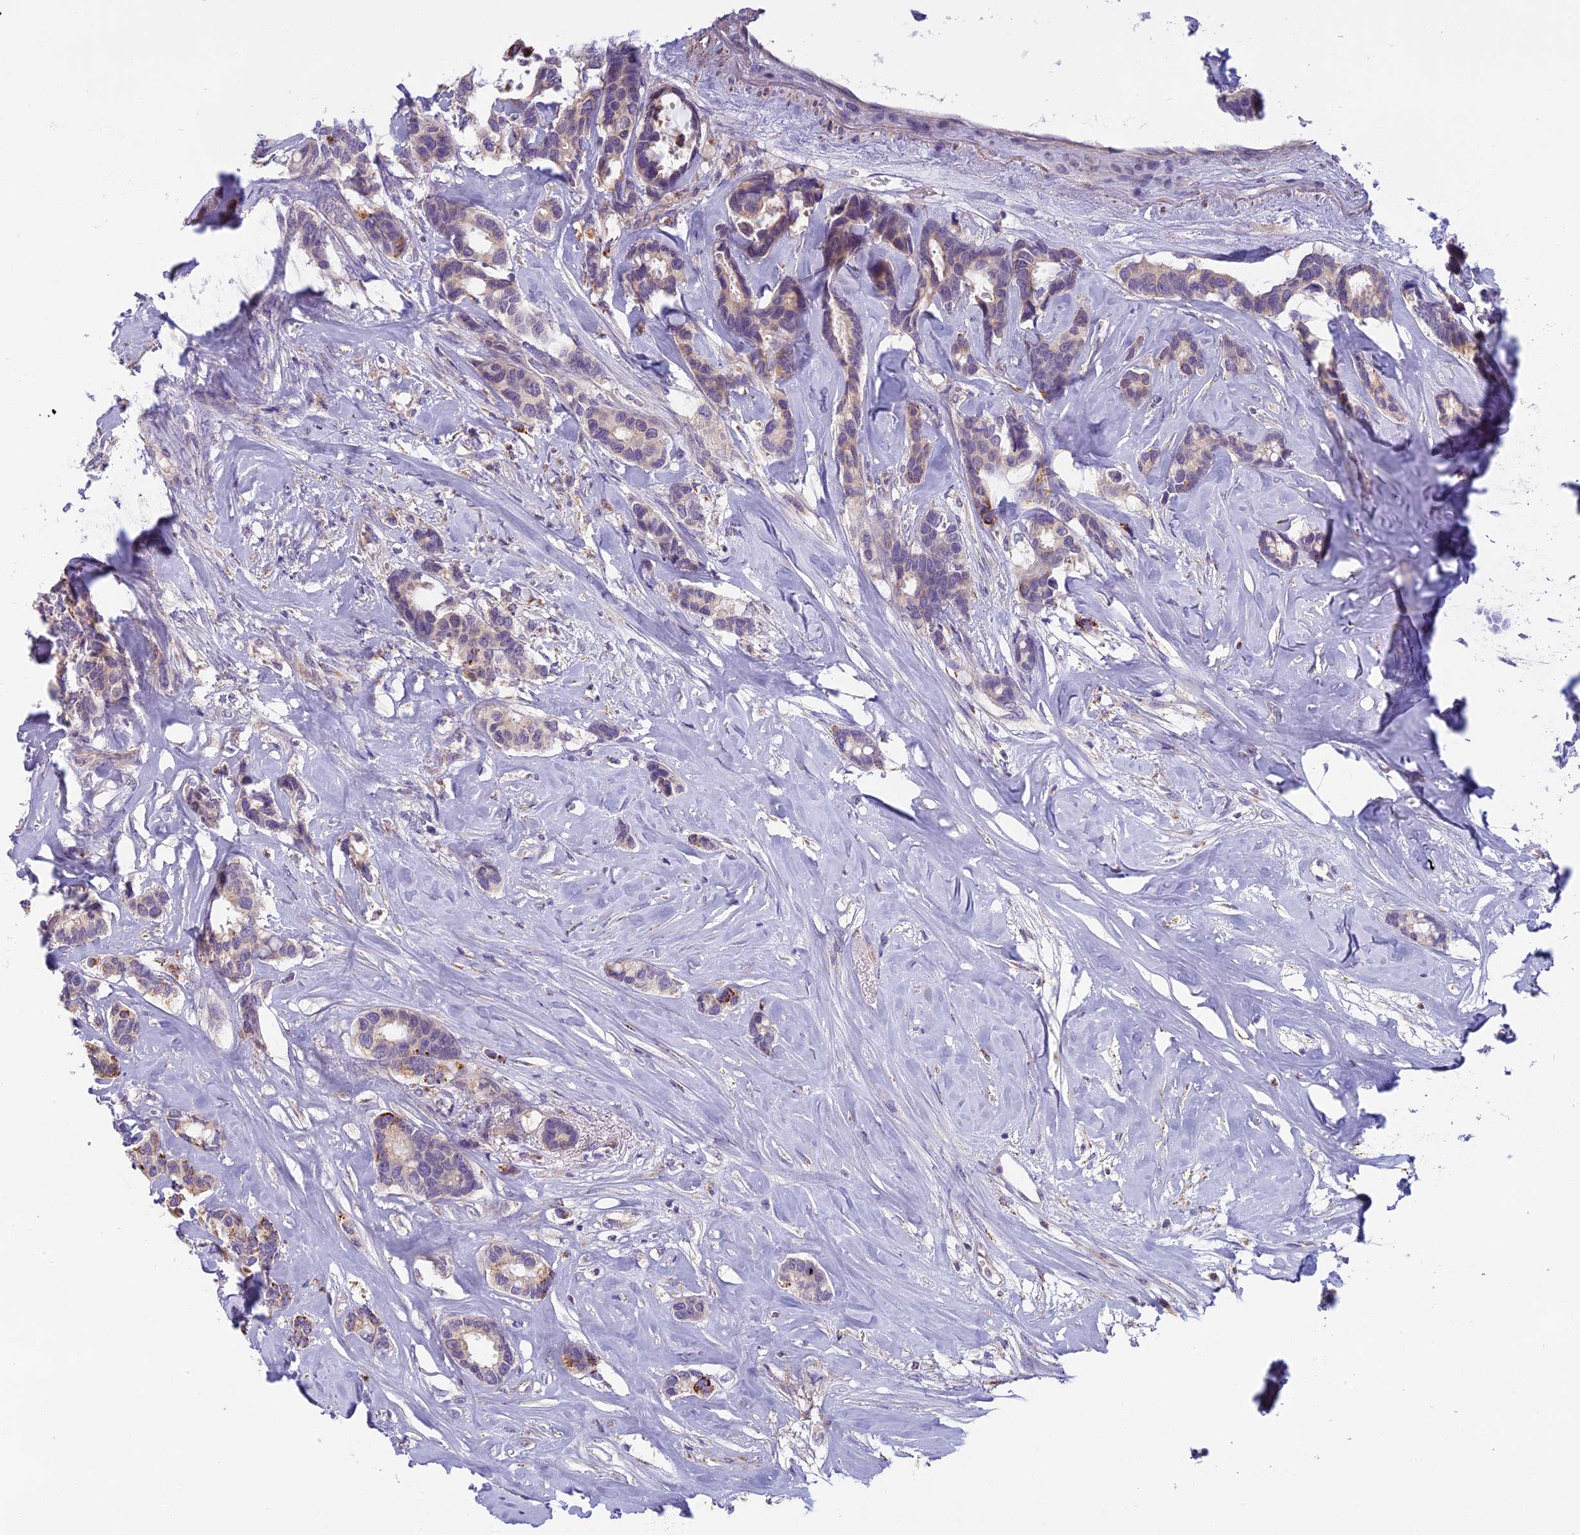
{"staining": {"intensity": "weak", "quantity": "<25%", "location": "cytoplasmic/membranous"}, "tissue": "breast cancer", "cell_type": "Tumor cells", "image_type": "cancer", "snomed": [{"axis": "morphology", "description": "Duct carcinoma"}, {"axis": "topography", "description": "Breast"}], "caption": "Immunohistochemistry image of neoplastic tissue: human breast cancer (invasive ductal carcinoma) stained with DAB shows no significant protein staining in tumor cells.", "gene": "SEMA7A", "patient": {"sex": "female", "age": 87}}